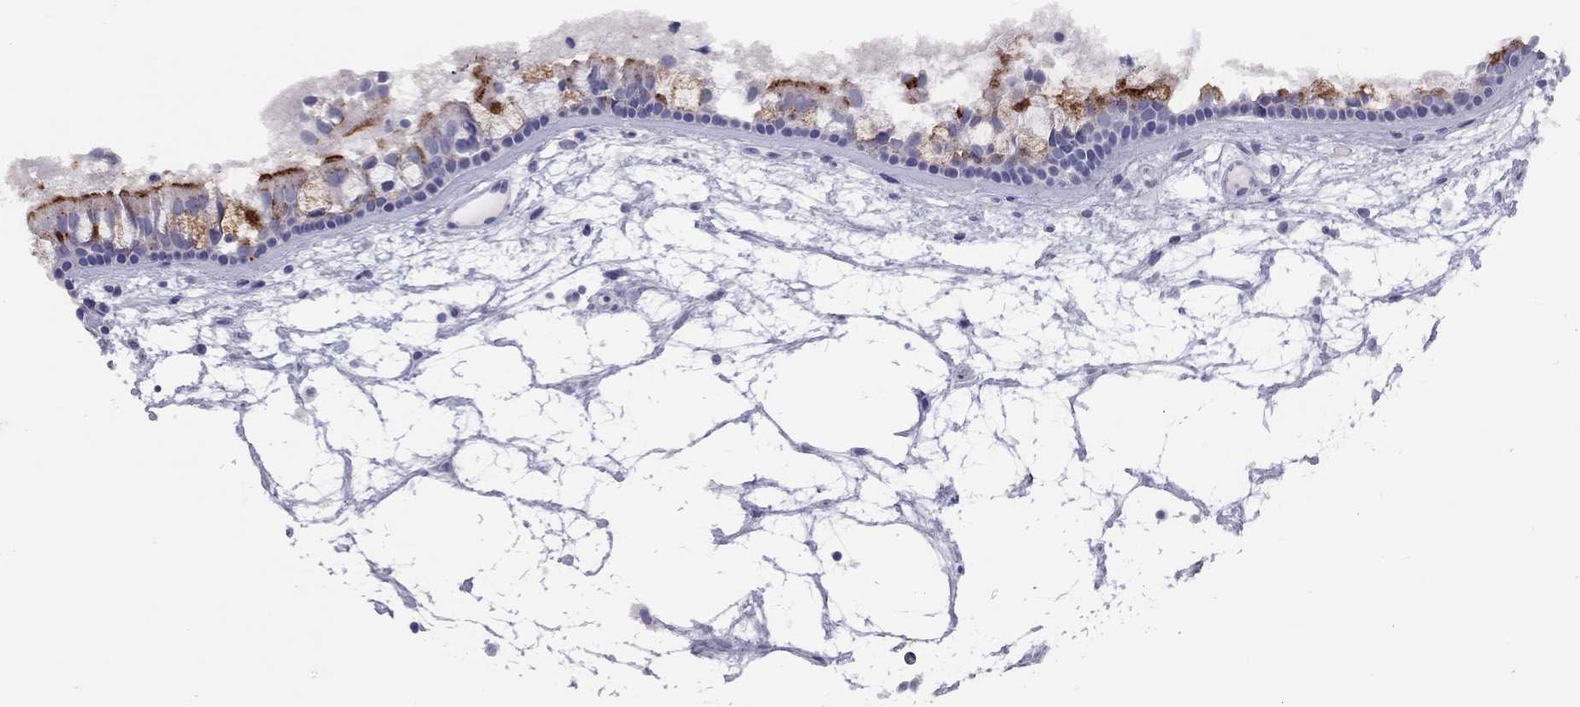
{"staining": {"intensity": "strong", "quantity": "25%-75%", "location": "cytoplasmic/membranous"}, "tissue": "nasopharynx", "cell_type": "Respiratory epithelial cells", "image_type": "normal", "snomed": [{"axis": "morphology", "description": "Normal tissue, NOS"}, {"axis": "topography", "description": "Nasopharynx"}], "caption": "A photomicrograph showing strong cytoplasmic/membranous expression in about 25%-75% of respiratory epithelial cells in normal nasopharynx, as visualized by brown immunohistochemical staining.", "gene": "MUC16", "patient": {"sex": "female", "age": 68}}